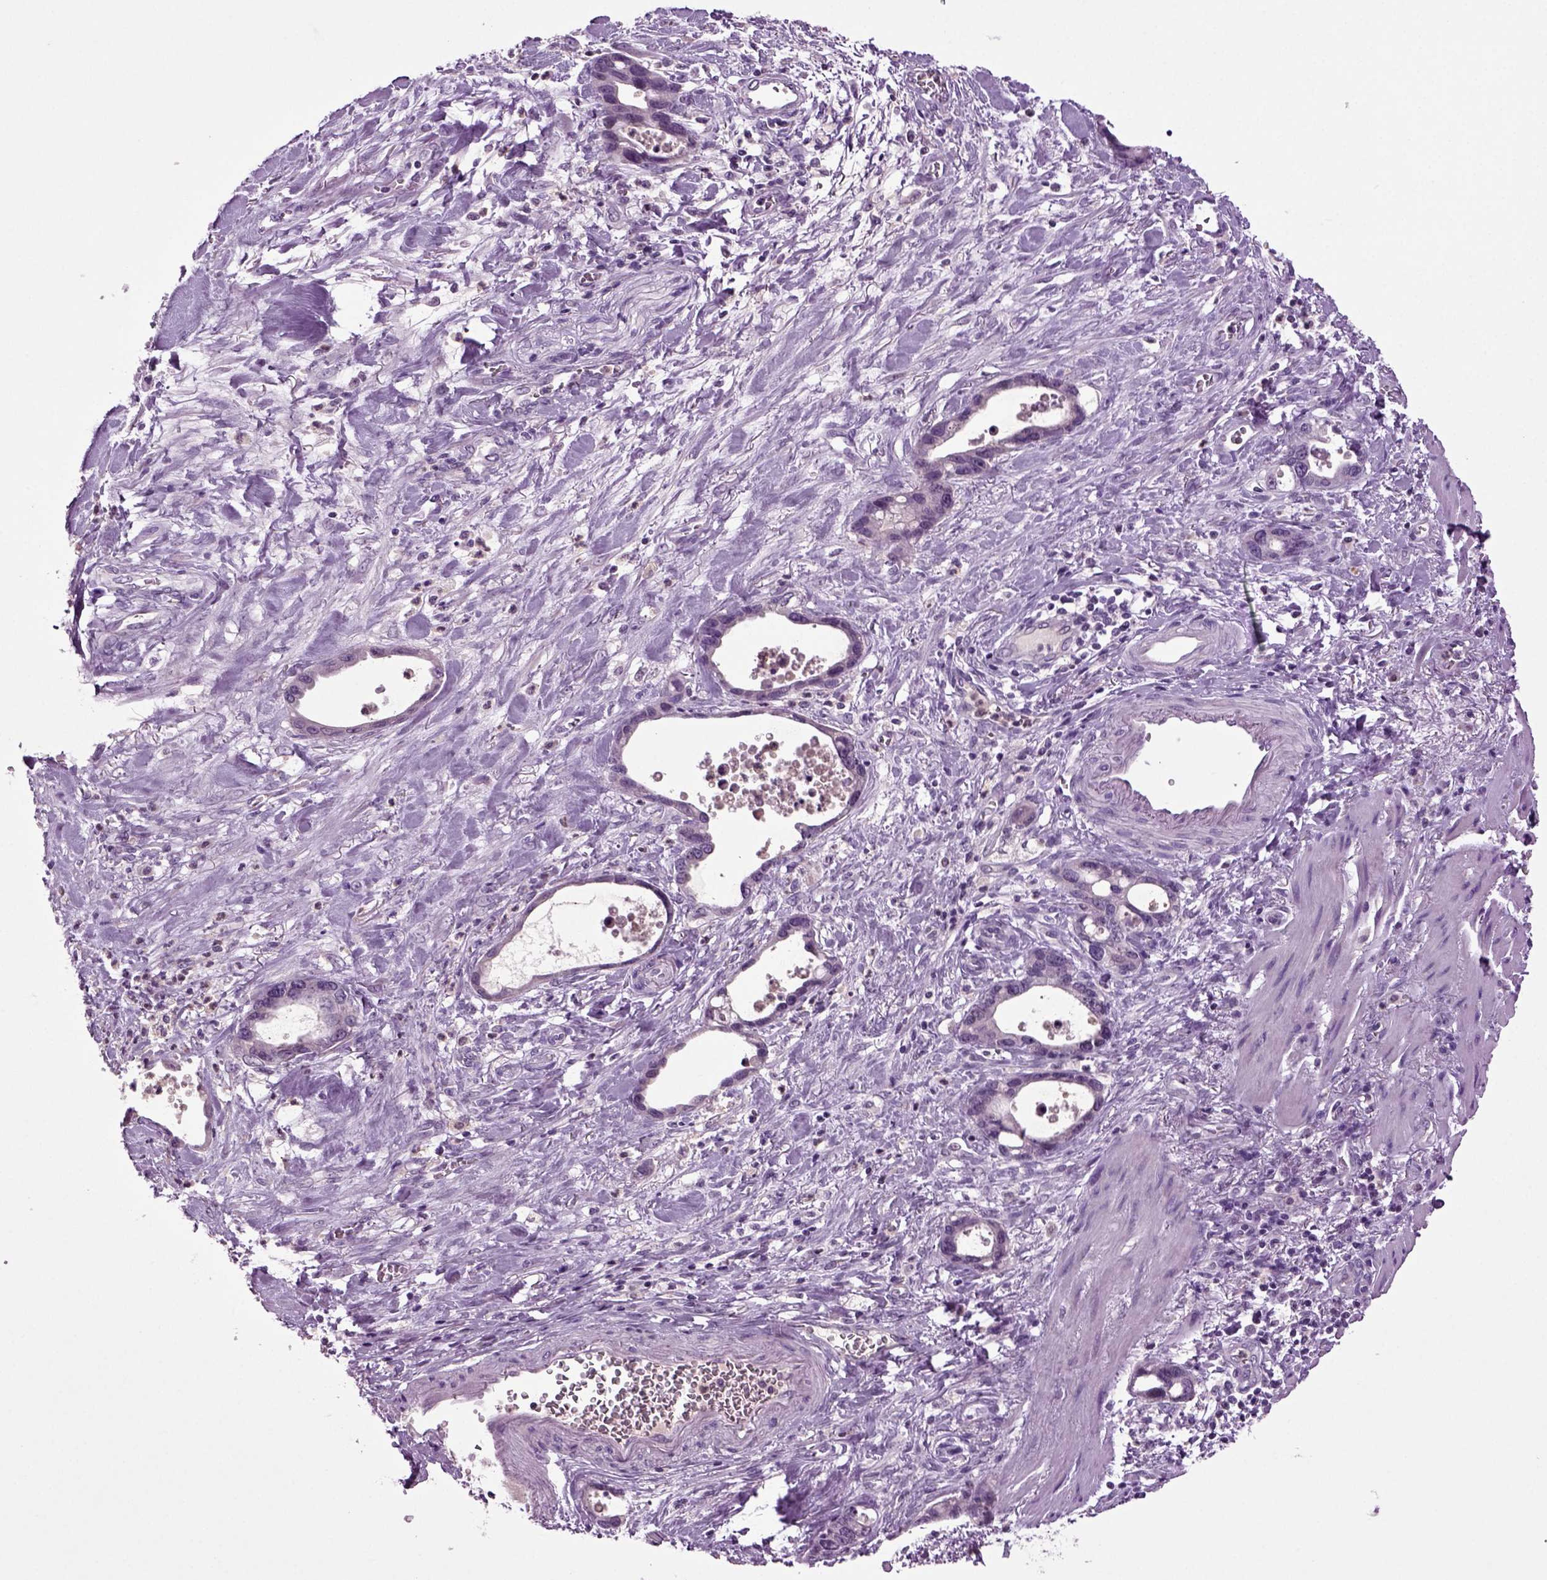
{"staining": {"intensity": "negative", "quantity": "none", "location": "none"}, "tissue": "stomach cancer", "cell_type": "Tumor cells", "image_type": "cancer", "snomed": [{"axis": "morphology", "description": "Normal tissue, NOS"}, {"axis": "morphology", "description": "Adenocarcinoma, NOS"}, {"axis": "topography", "description": "Esophagus"}, {"axis": "topography", "description": "Stomach, upper"}], "caption": "IHC of stomach cancer (adenocarcinoma) displays no staining in tumor cells.", "gene": "FGF11", "patient": {"sex": "male", "age": 74}}